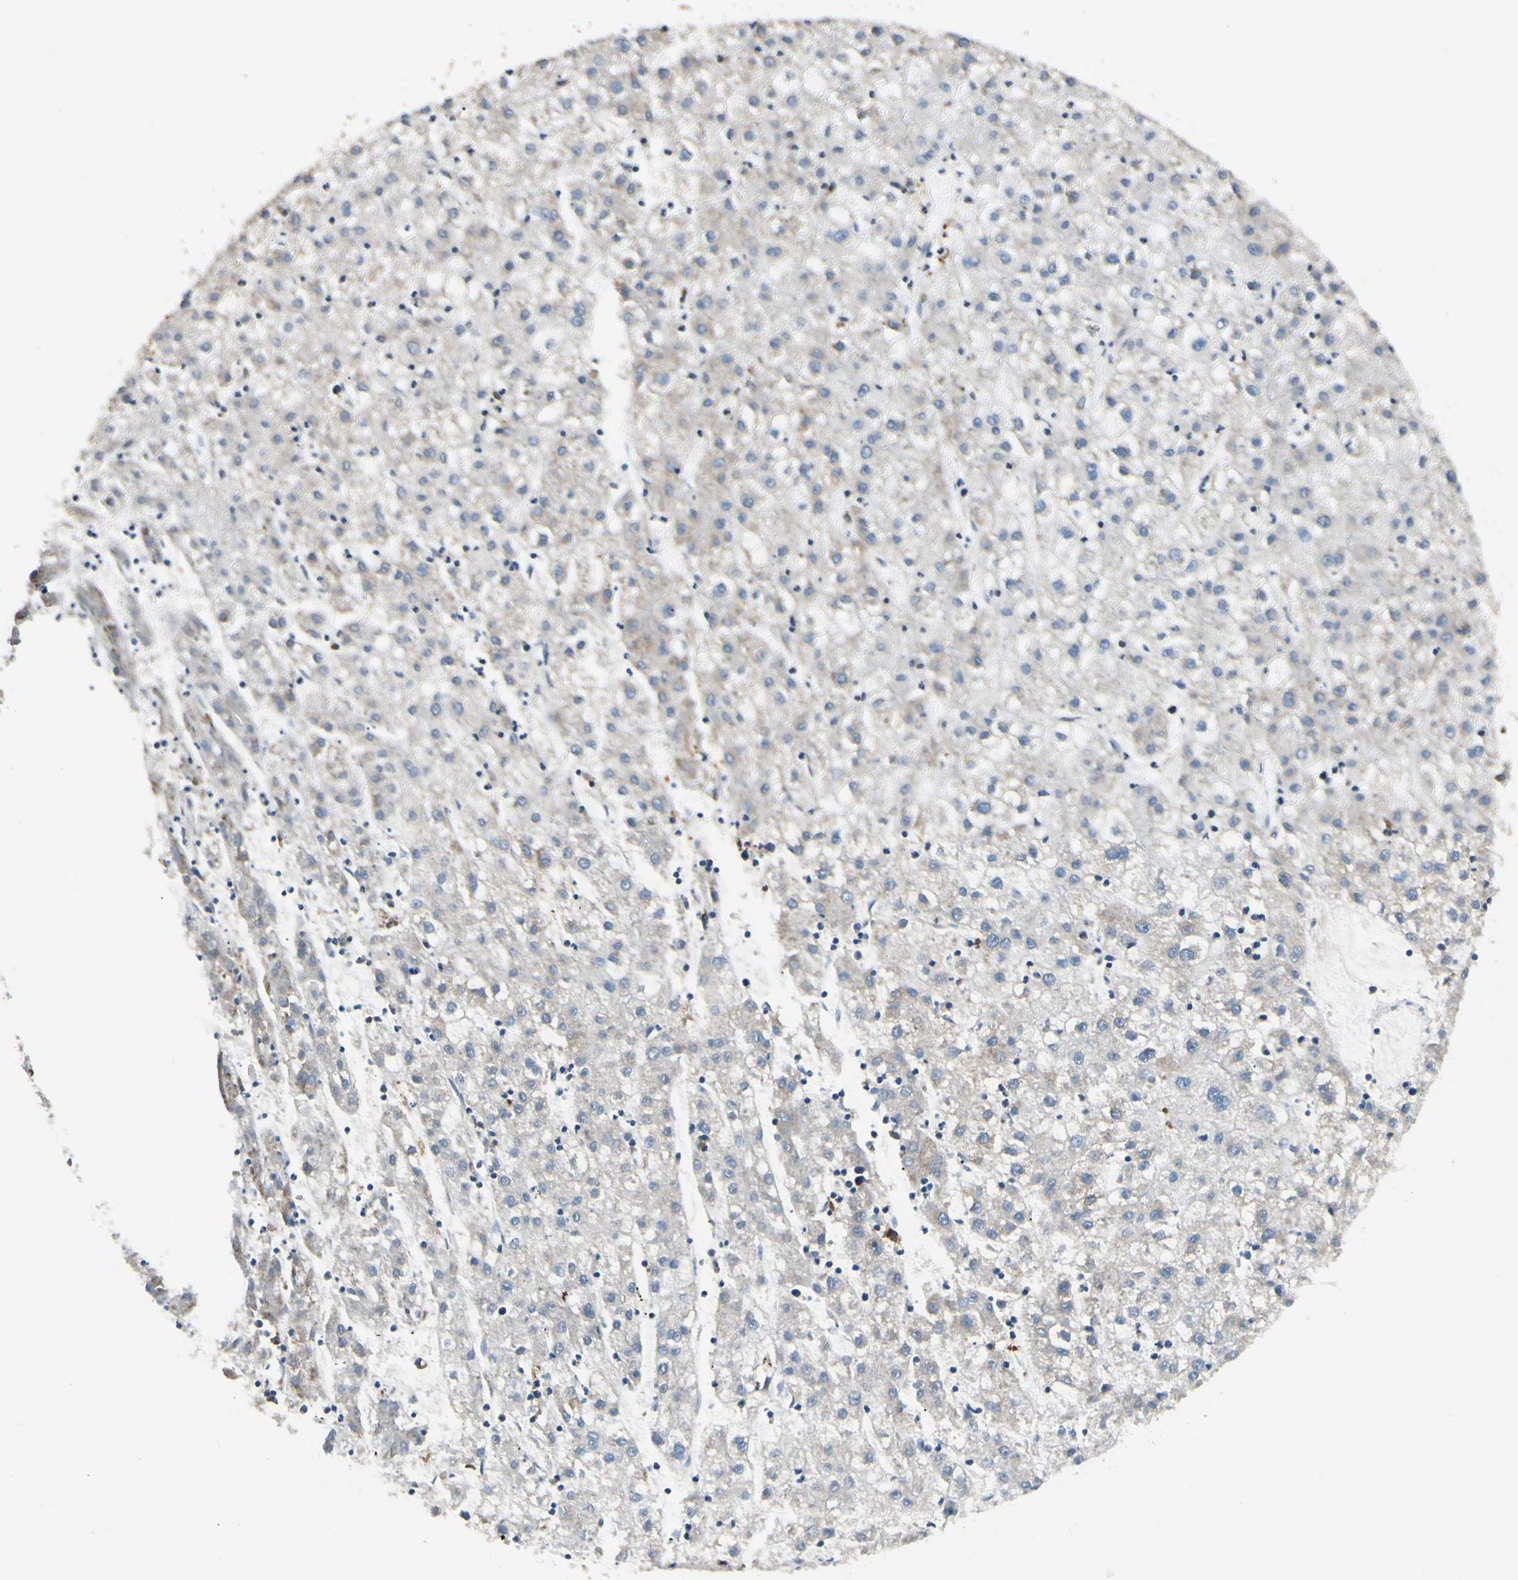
{"staining": {"intensity": "weak", "quantity": ">75%", "location": "cytoplasmic/membranous"}, "tissue": "liver cancer", "cell_type": "Tumor cells", "image_type": "cancer", "snomed": [{"axis": "morphology", "description": "Carcinoma, Hepatocellular, NOS"}, {"axis": "topography", "description": "Liver"}], "caption": "Brown immunohistochemical staining in human liver hepatocellular carcinoma shows weak cytoplasmic/membranous staining in approximately >75% of tumor cells.", "gene": "MRPL9", "patient": {"sex": "male", "age": 72}}